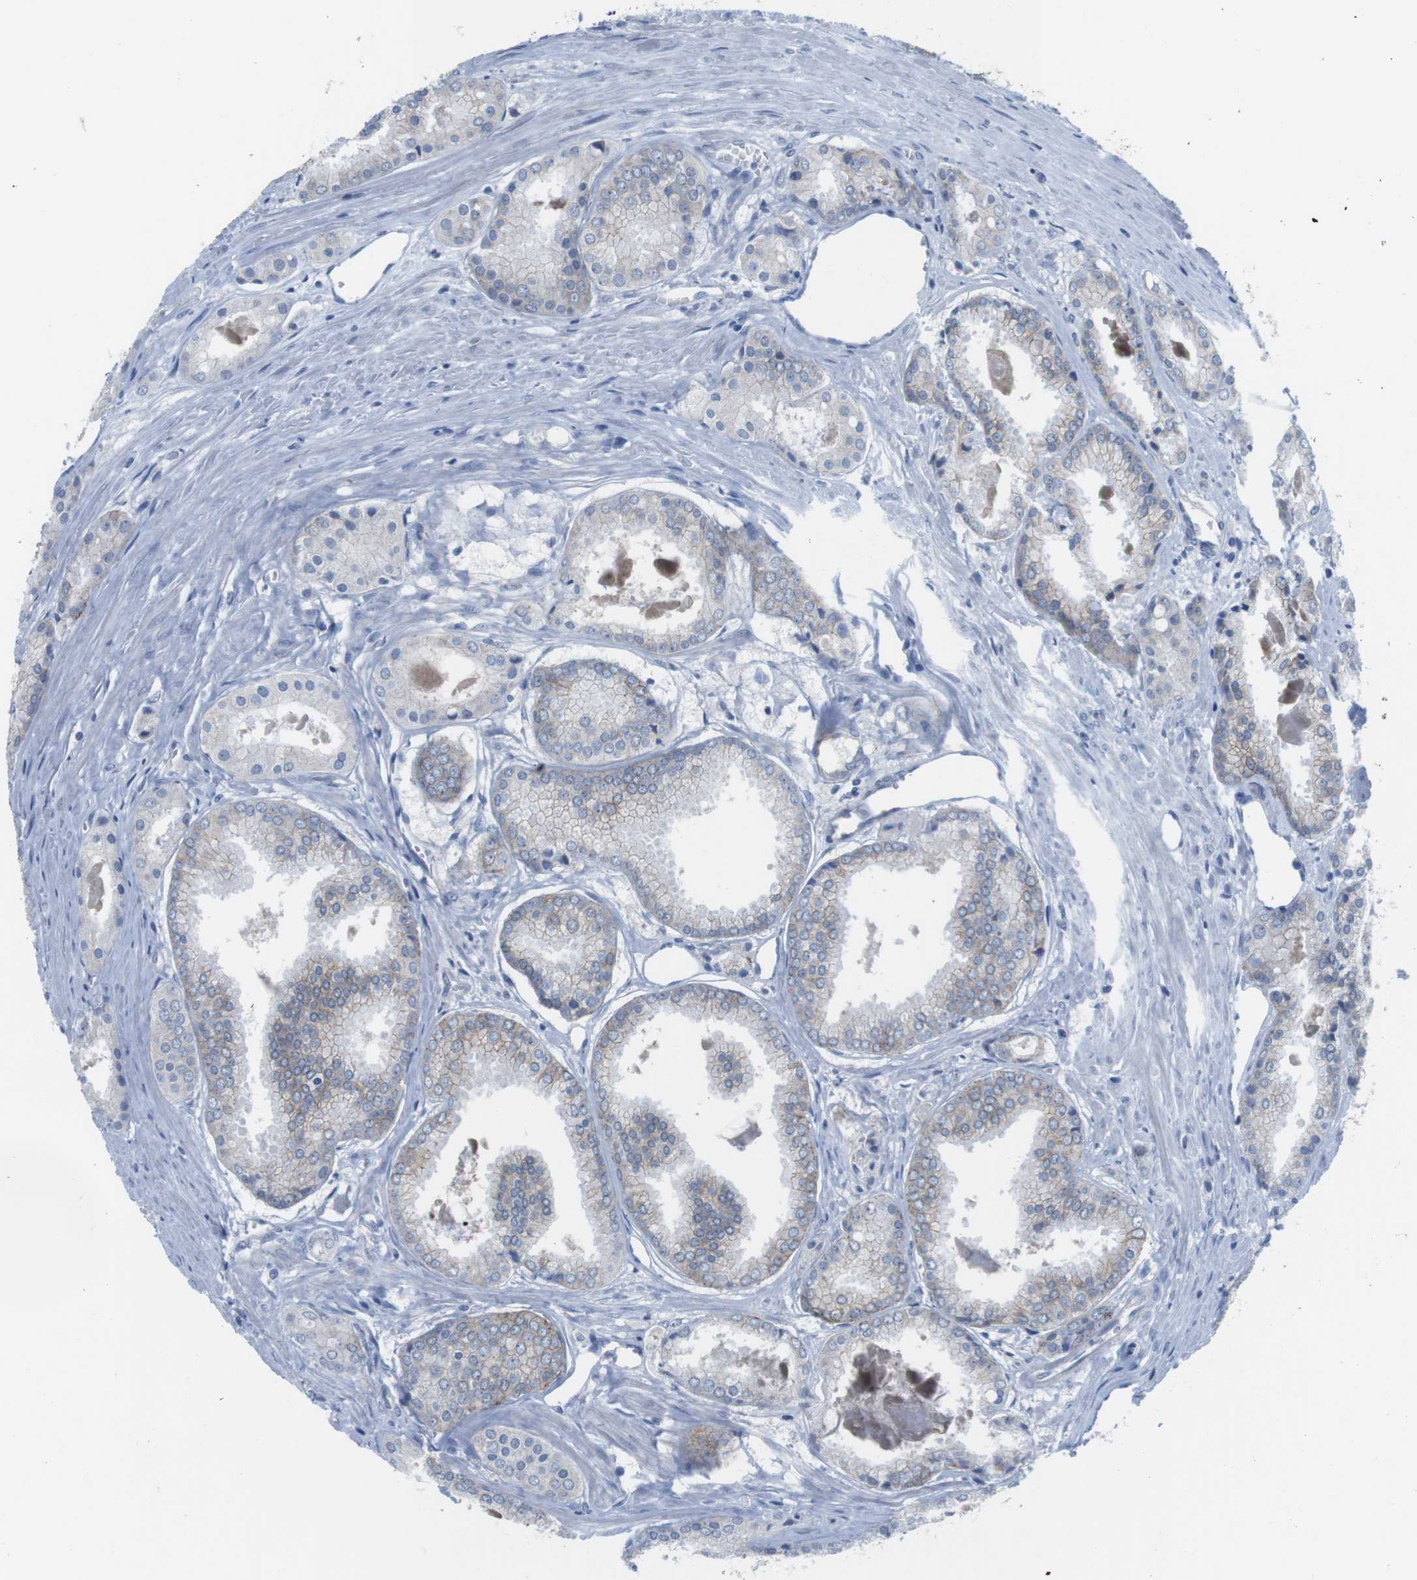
{"staining": {"intensity": "moderate", "quantity": "<25%", "location": "cytoplasmic/membranous"}, "tissue": "prostate cancer", "cell_type": "Tumor cells", "image_type": "cancer", "snomed": [{"axis": "morphology", "description": "Adenocarcinoma, Low grade"}, {"axis": "topography", "description": "Prostate"}], "caption": "Low-grade adenocarcinoma (prostate) was stained to show a protein in brown. There is low levels of moderate cytoplasmic/membranous staining in approximately <25% of tumor cells. (IHC, brightfield microscopy, high magnification).", "gene": "SCRIB", "patient": {"sex": "male", "age": 64}}